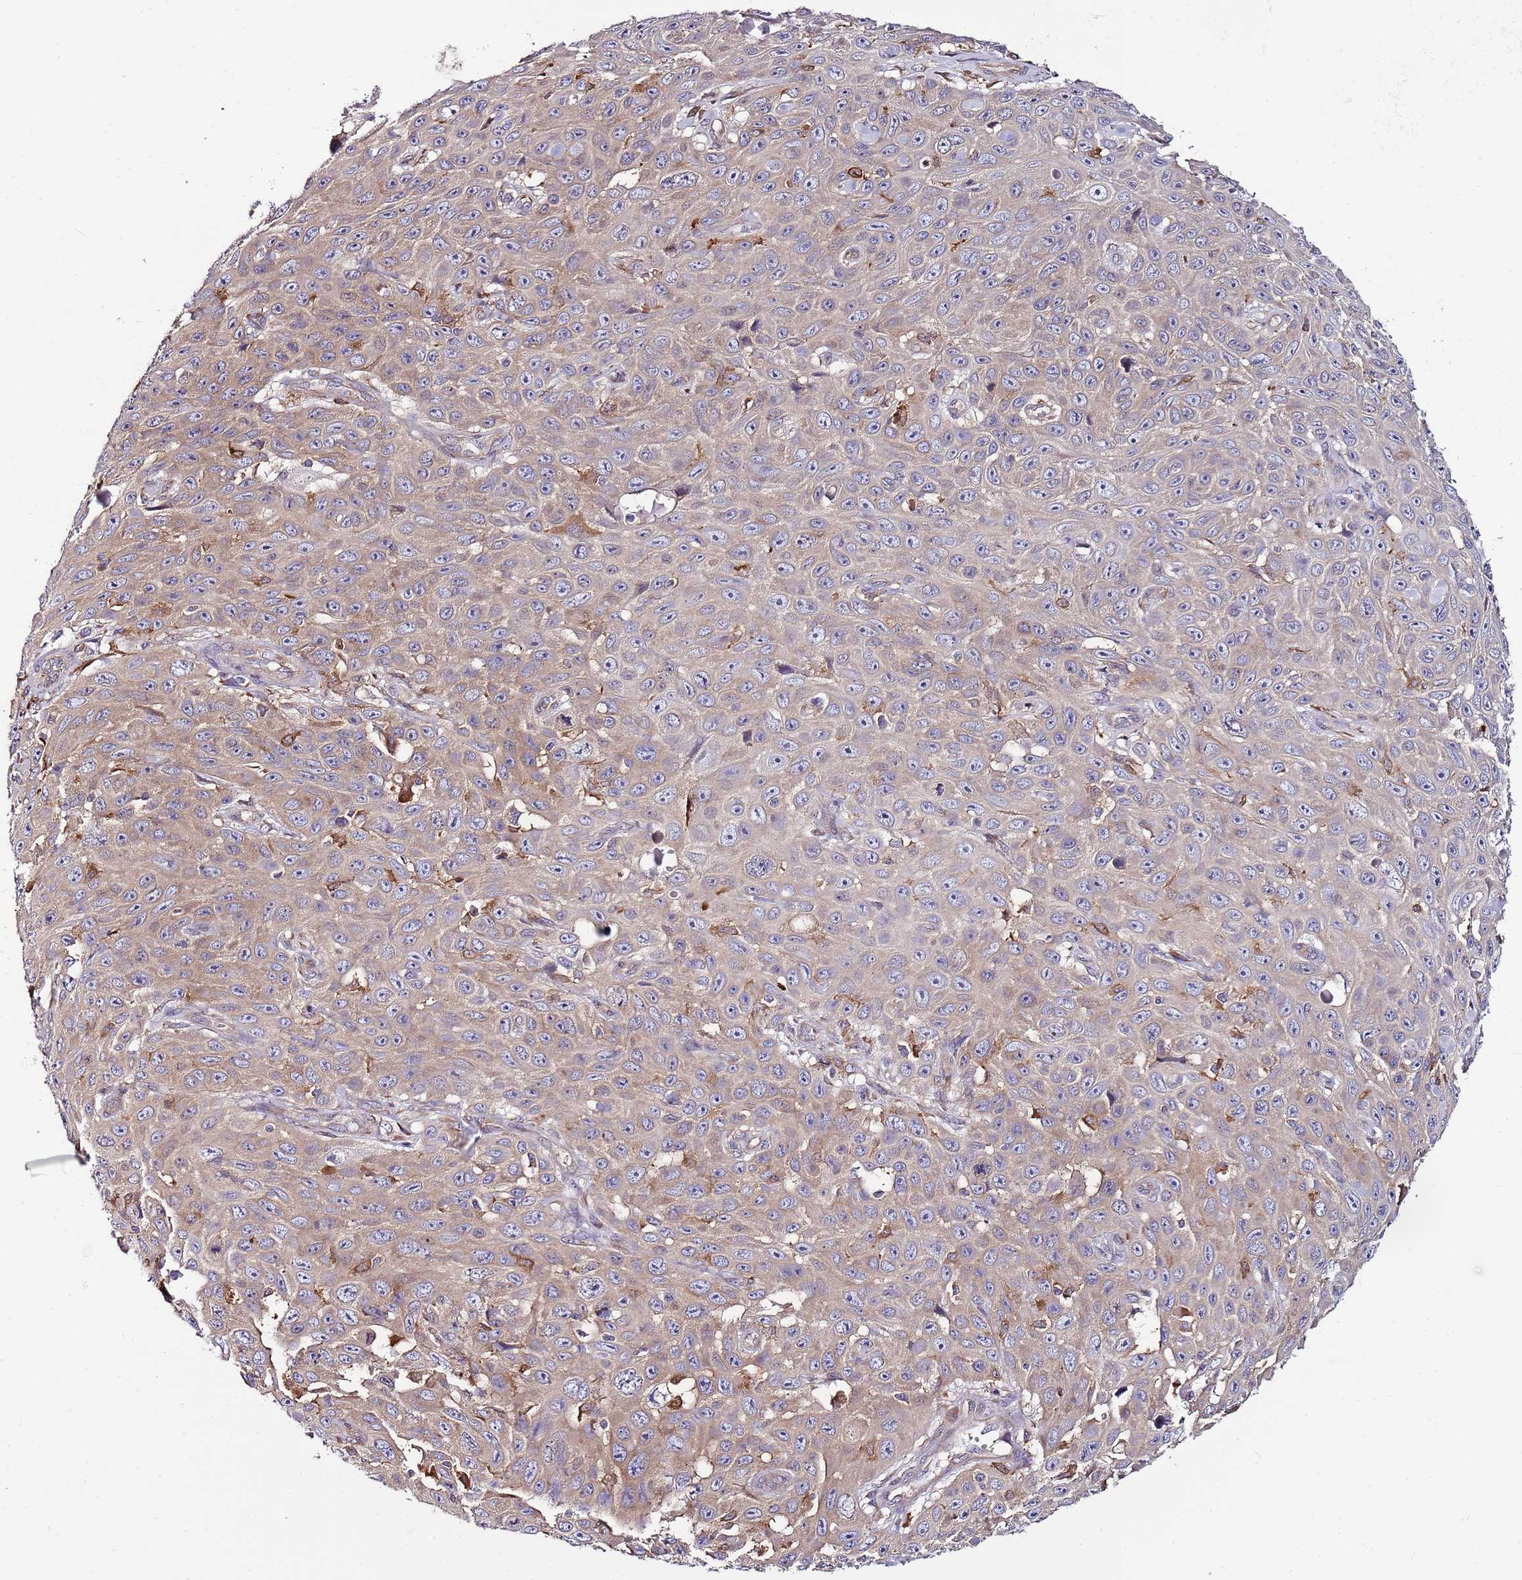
{"staining": {"intensity": "weak", "quantity": "25%-75%", "location": "cytoplasmic/membranous"}, "tissue": "skin cancer", "cell_type": "Tumor cells", "image_type": "cancer", "snomed": [{"axis": "morphology", "description": "Squamous cell carcinoma, NOS"}, {"axis": "topography", "description": "Skin"}], "caption": "This micrograph demonstrates skin cancer (squamous cell carcinoma) stained with IHC to label a protein in brown. The cytoplasmic/membranous of tumor cells show weak positivity for the protein. Nuclei are counter-stained blue.", "gene": "ATXN2L", "patient": {"sex": "male", "age": 82}}